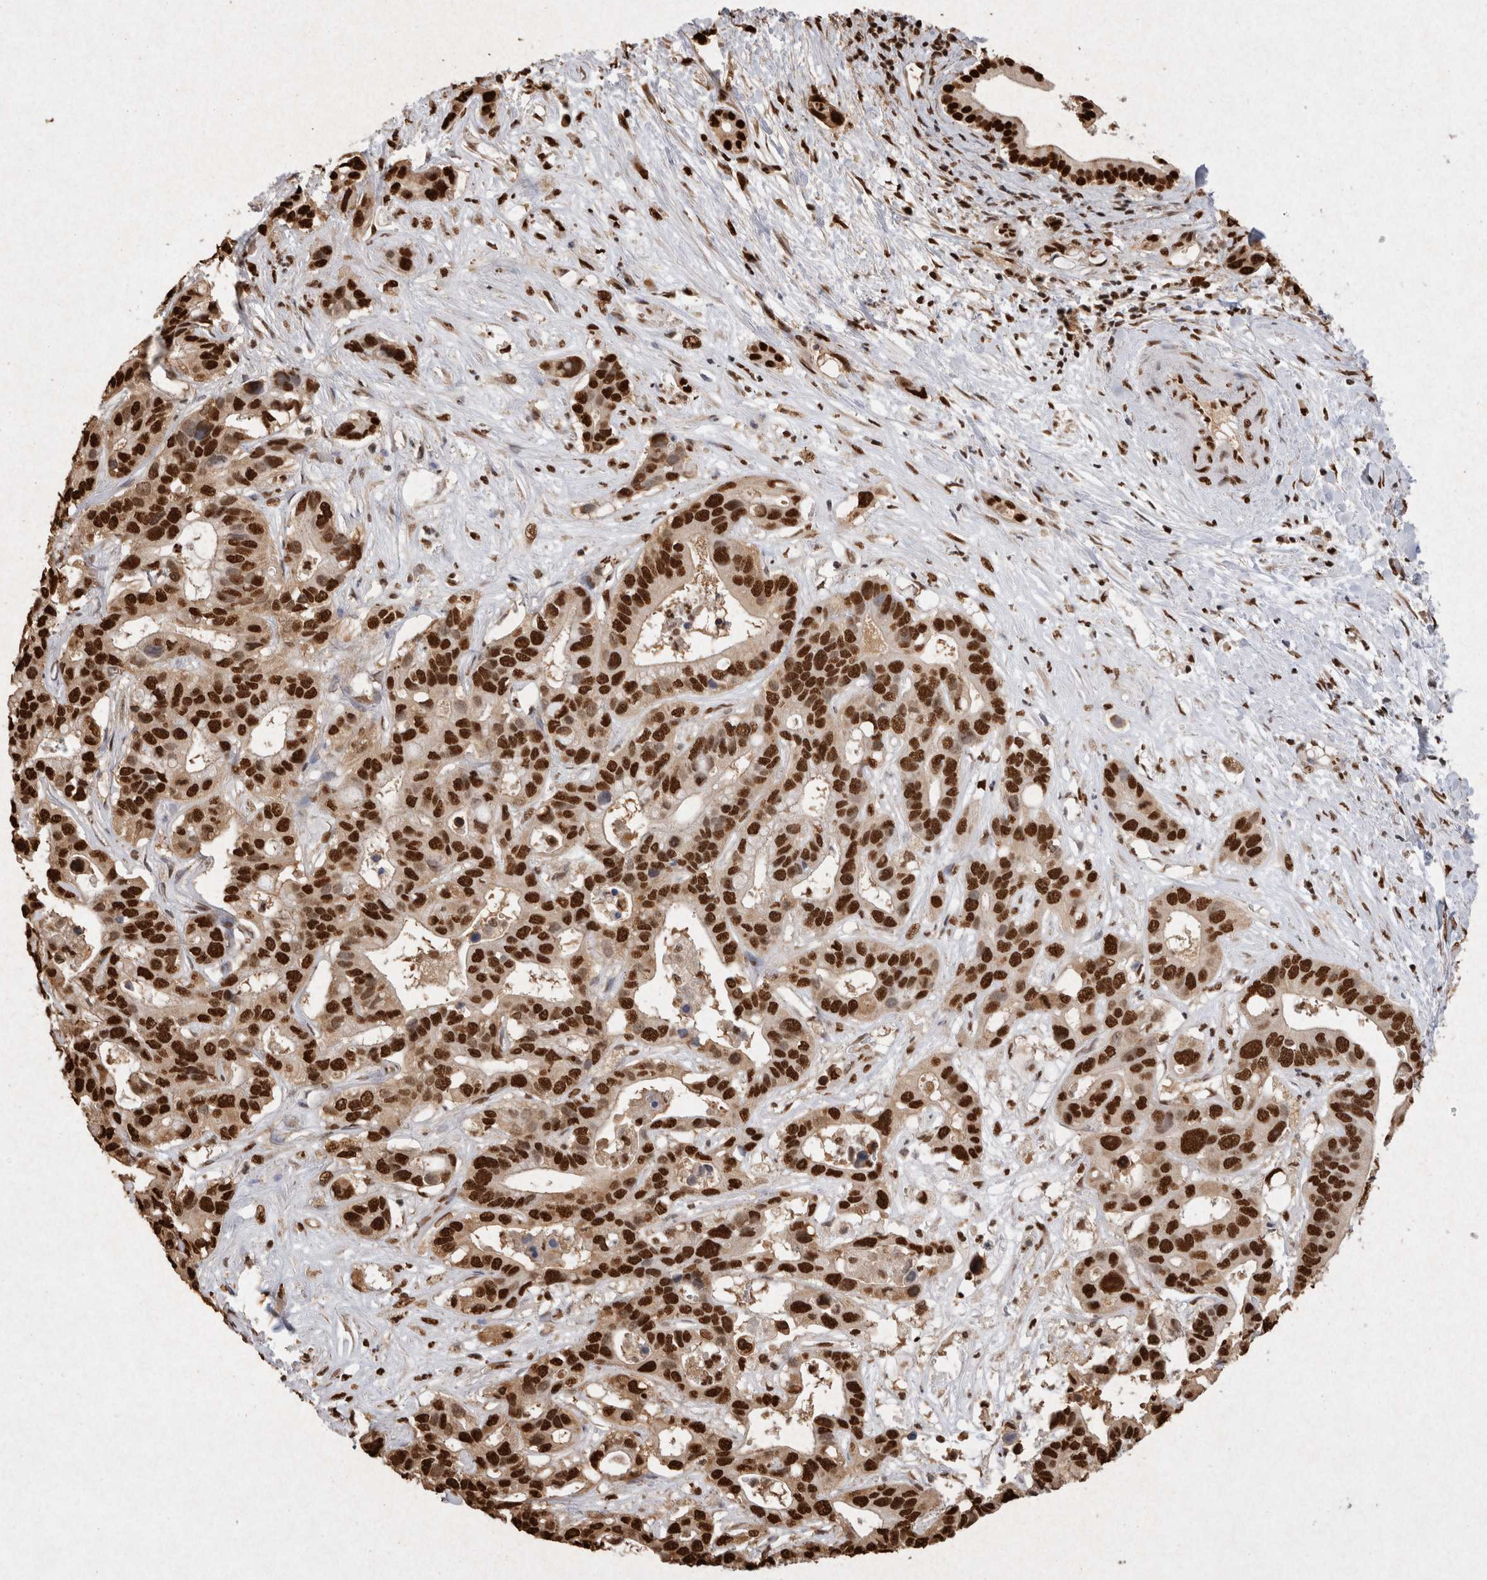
{"staining": {"intensity": "strong", "quantity": ">75%", "location": "nuclear"}, "tissue": "liver cancer", "cell_type": "Tumor cells", "image_type": "cancer", "snomed": [{"axis": "morphology", "description": "Cholangiocarcinoma"}, {"axis": "topography", "description": "Liver"}], "caption": "About >75% of tumor cells in human liver cancer exhibit strong nuclear protein staining as visualized by brown immunohistochemical staining.", "gene": "HDGF", "patient": {"sex": "female", "age": 65}}